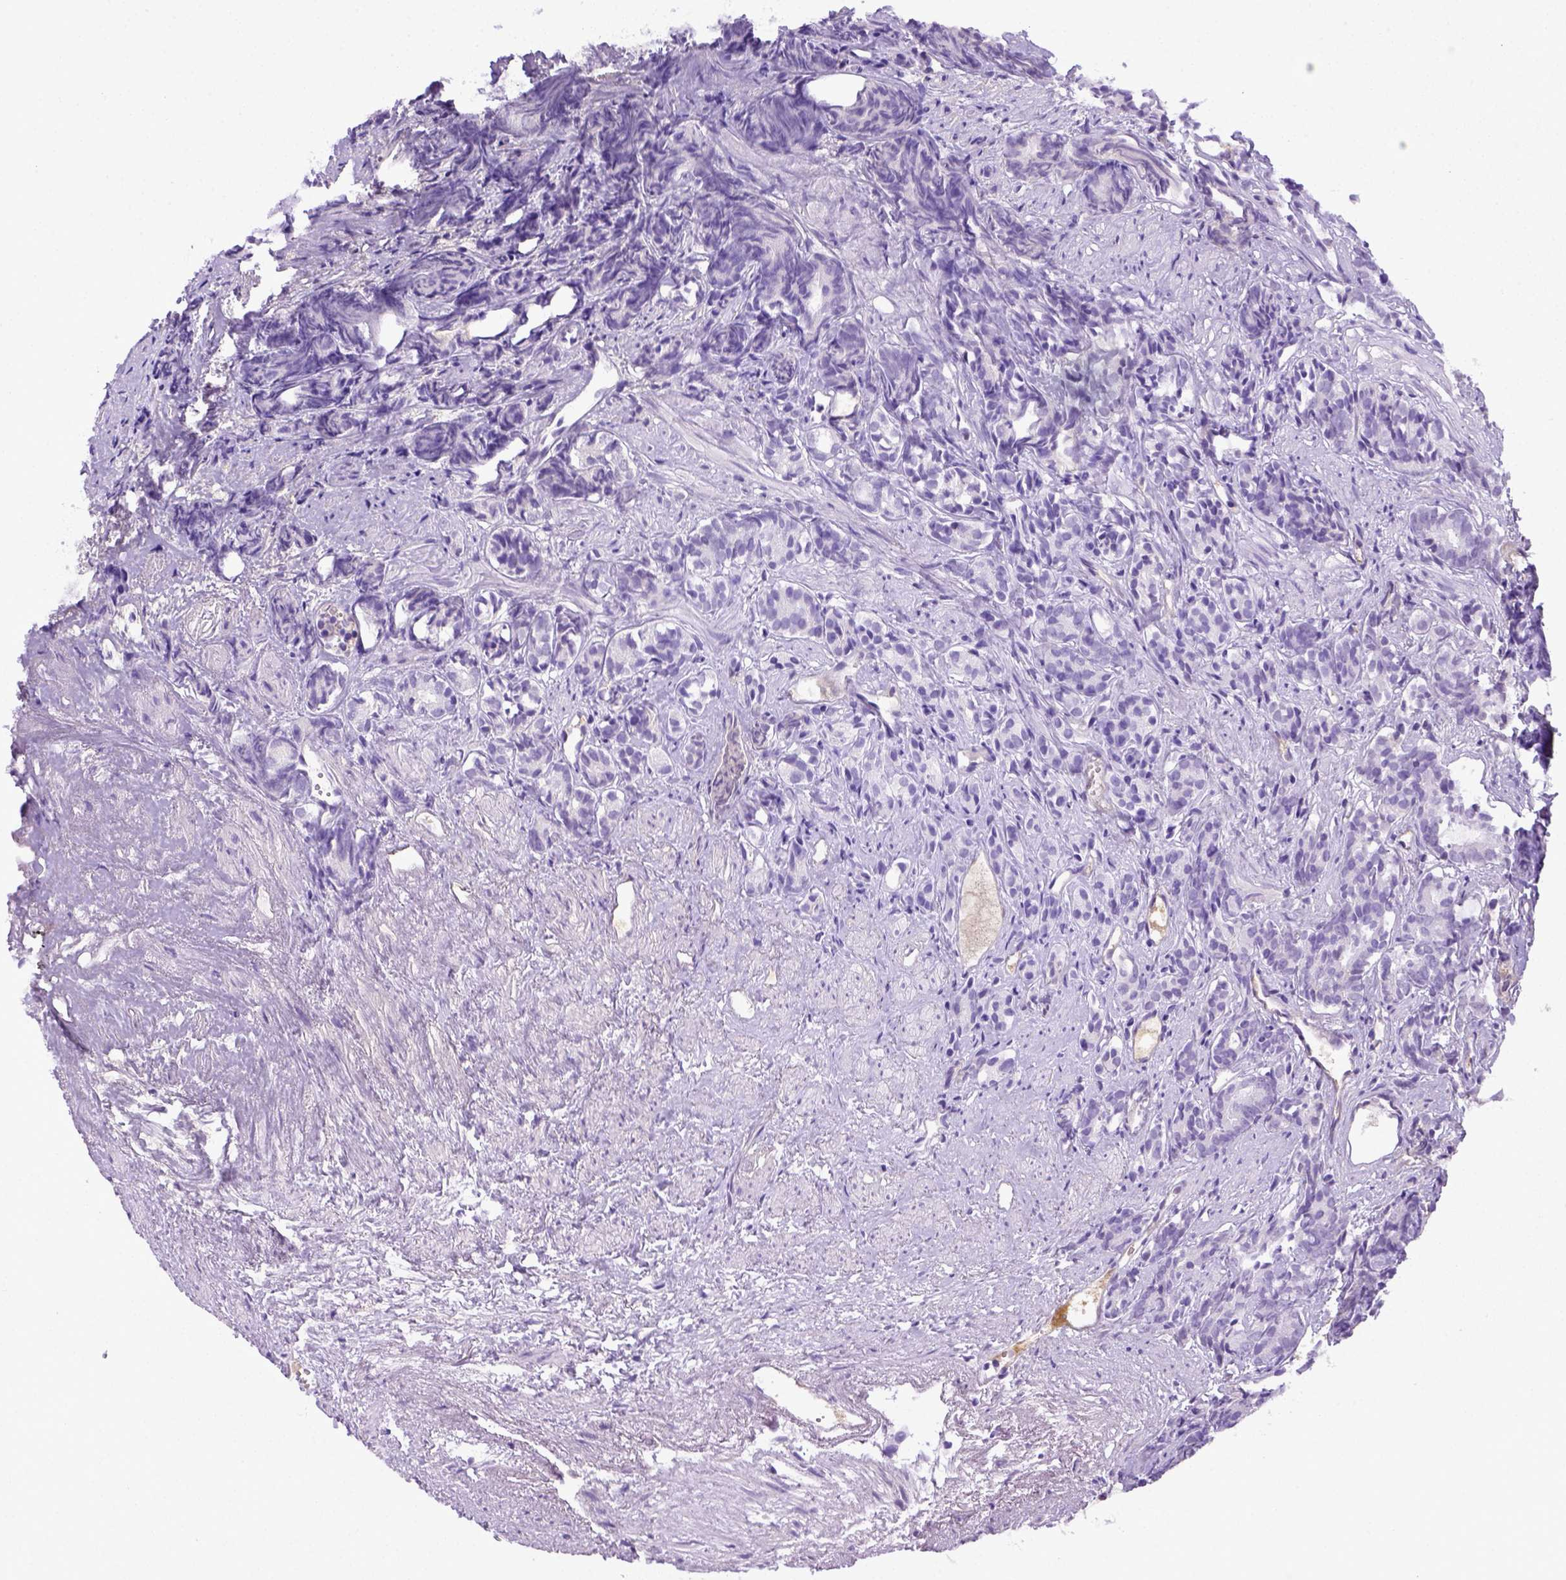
{"staining": {"intensity": "negative", "quantity": "none", "location": "none"}, "tissue": "prostate cancer", "cell_type": "Tumor cells", "image_type": "cancer", "snomed": [{"axis": "morphology", "description": "Adenocarcinoma, High grade"}, {"axis": "topography", "description": "Prostate"}], "caption": "High magnification brightfield microscopy of prostate cancer (adenocarcinoma (high-grade)) stained with DAB (brown) and counterstained with hematoxylin (blue): tumor cells show no significant staining.", "gene": "ITIH4", "patient": {"sex": "male", "age": 84}}